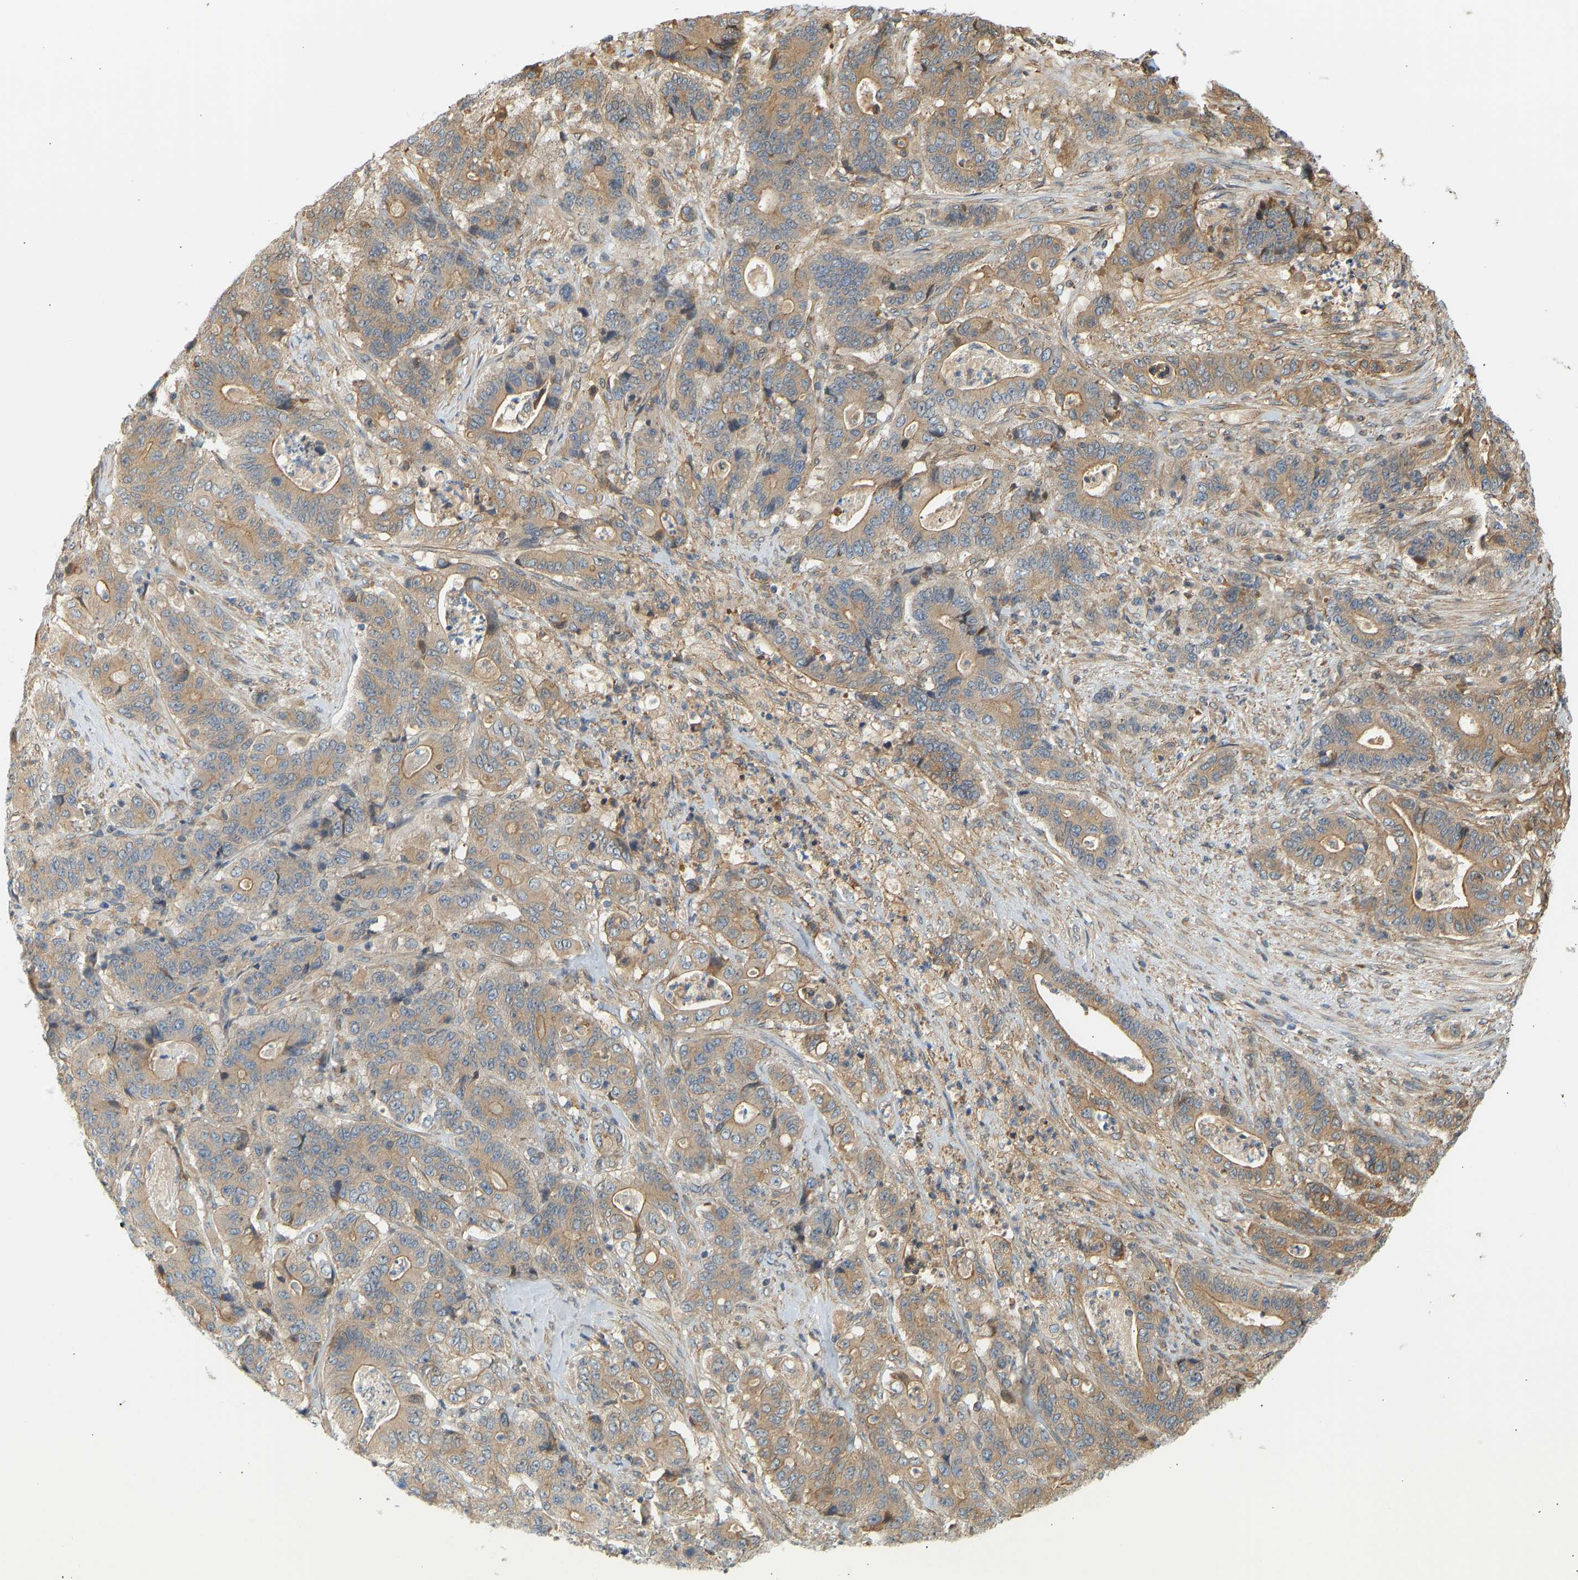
{"staining": {"intensity": "weak", "quantity": "25%-75%", "location": "cytoplasmic/membranous"}, "tissue": "stomach cancer", "cell_type": "Tumor cells", "image_type": "cancer", "snomed": [{"axis": "morphology", "description": "Adenocarcinoma, NOS"}, {"axis": "topography", "description": "Stomach"}], "caption": "A photomicrograph of stomach adenocarcinoma stained for a protein reveals weak cytoplasmic/membranous brown staining in tumor cells.", "gene": "CEP57", "patient": {"sex": "female", "age": 73}}